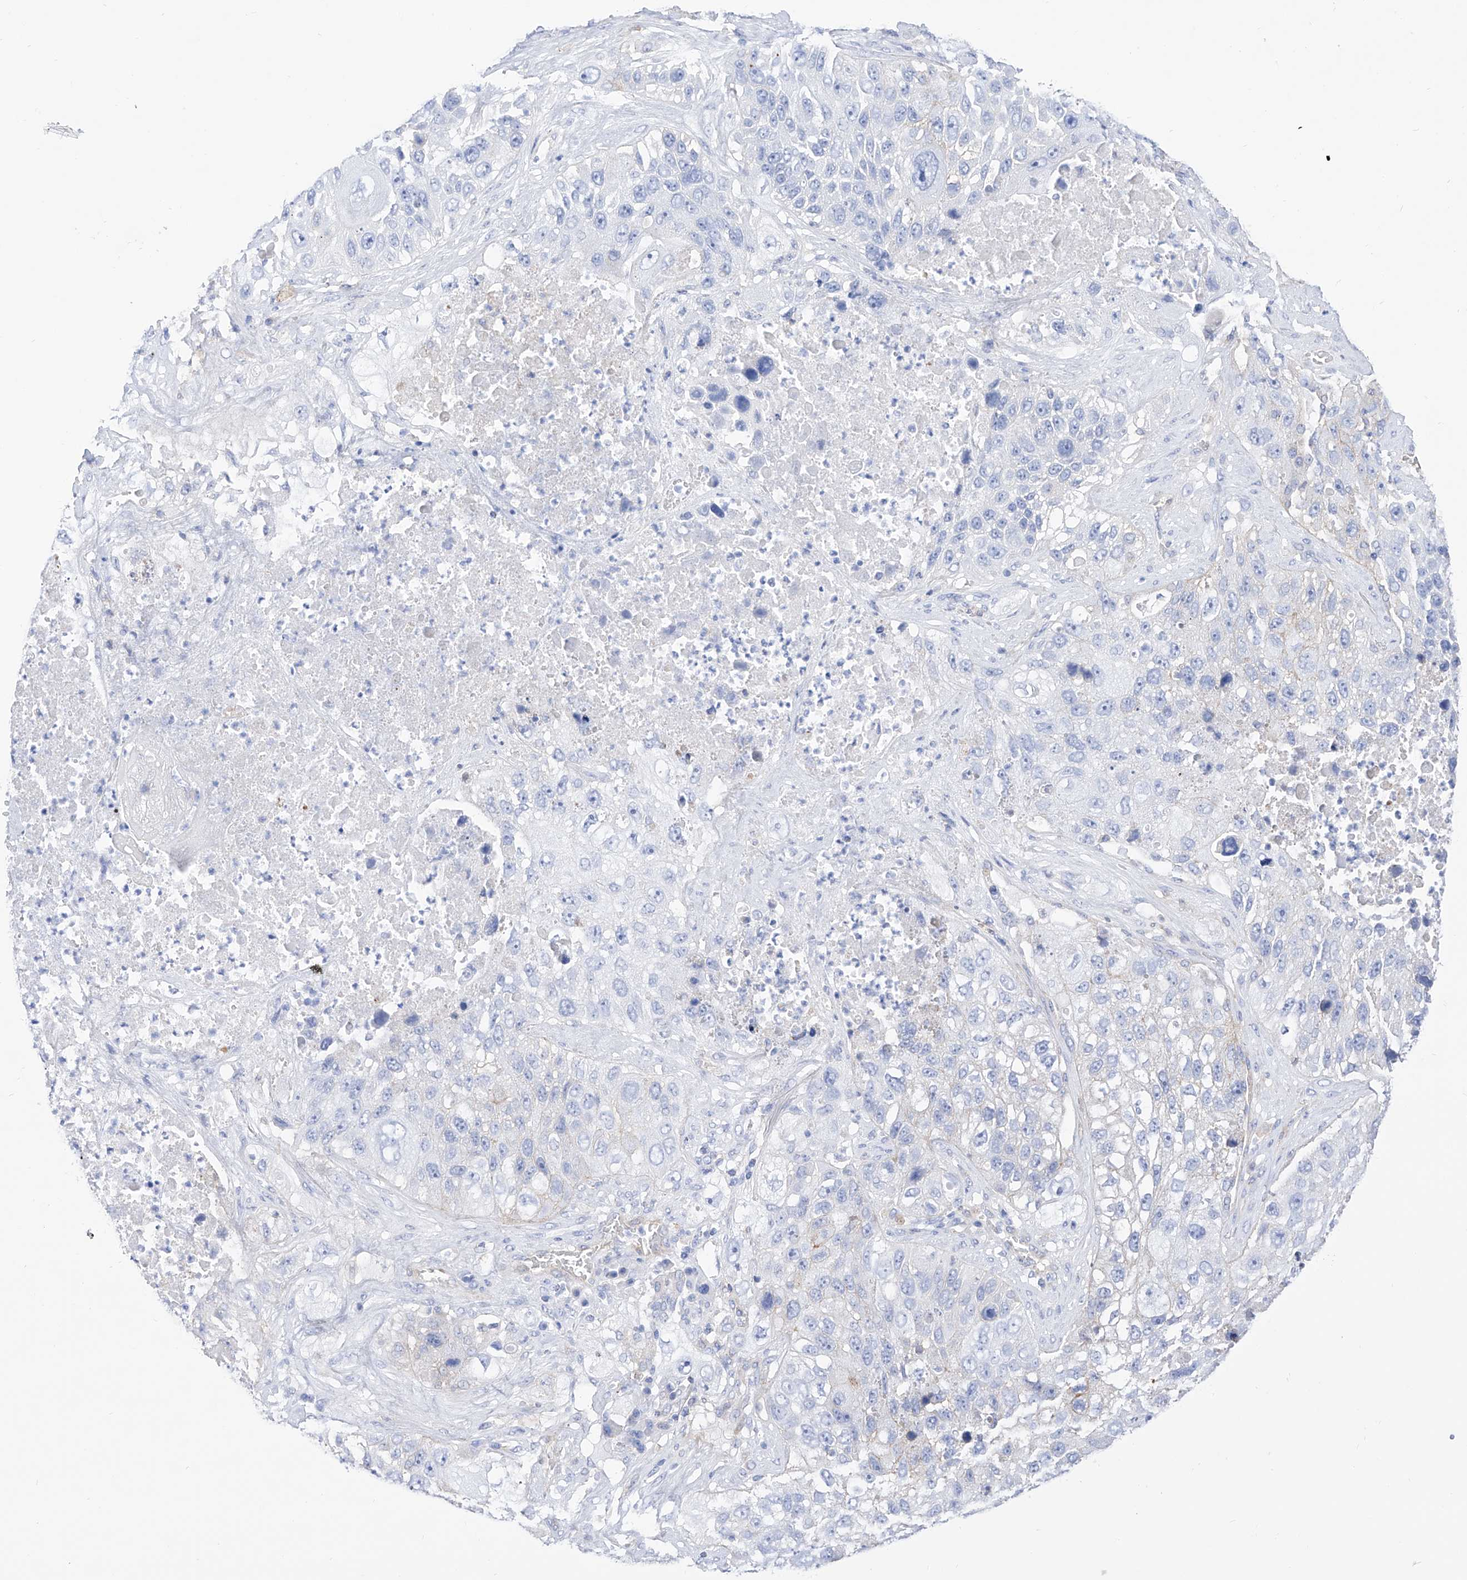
{"staining": {"intensity": "negative", "quantity": "none", "location": "none"}, "tissue": "lung cancer", "cell_type": "Tumor cells", "image_type": "cancer", "snomed": [{"axis": "morphology", "description": "Squamous cell carcinoma, NOS"}, {"axis": "topography", "description": "Lung"}], "caption": "Tumor cells show no significant protein positivity in squamous cell carcinoma (lung).", "gene": "ZNF653", "patient": {"sex": "male", "age": 61}}